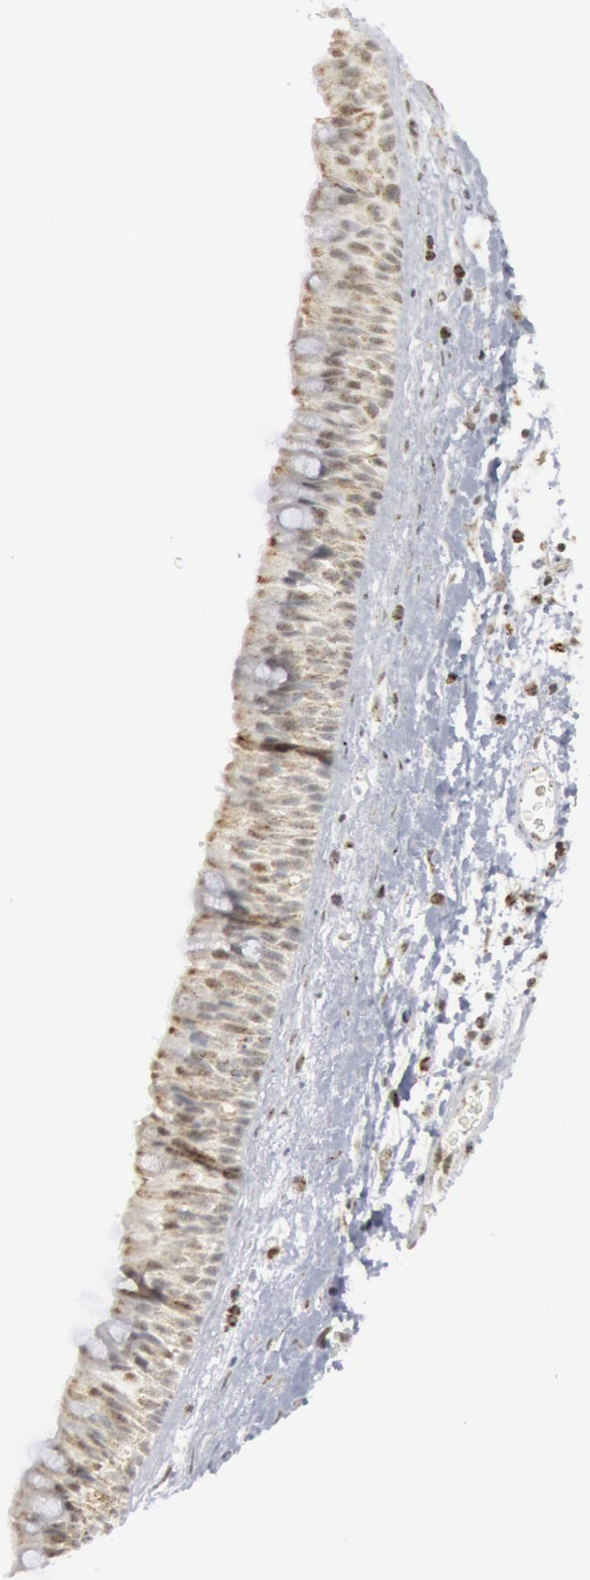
{"staining": {"intensity": "moderate", "quantity": ">75%", "location": "cytoplasmic/membranous"}, "tissue": "nasopharynx", "cell_type": "Respiratory epithelial cells", "image_type": "normal", "snomed": [{"axis": "morphology", "description": "Normal tissue, NOS"}, {"axis": "topography", "description": "Nasopharynx"}], "caption": "High-power microscopy captured an IHC image of unremarkable nasopharynx, revealing moderate cytoplasmic/membranous positivity in approximately >75% of respiratory epithelial cells.", "gene": "CASP9", "patient": {"sex": "male", "age": 13}}